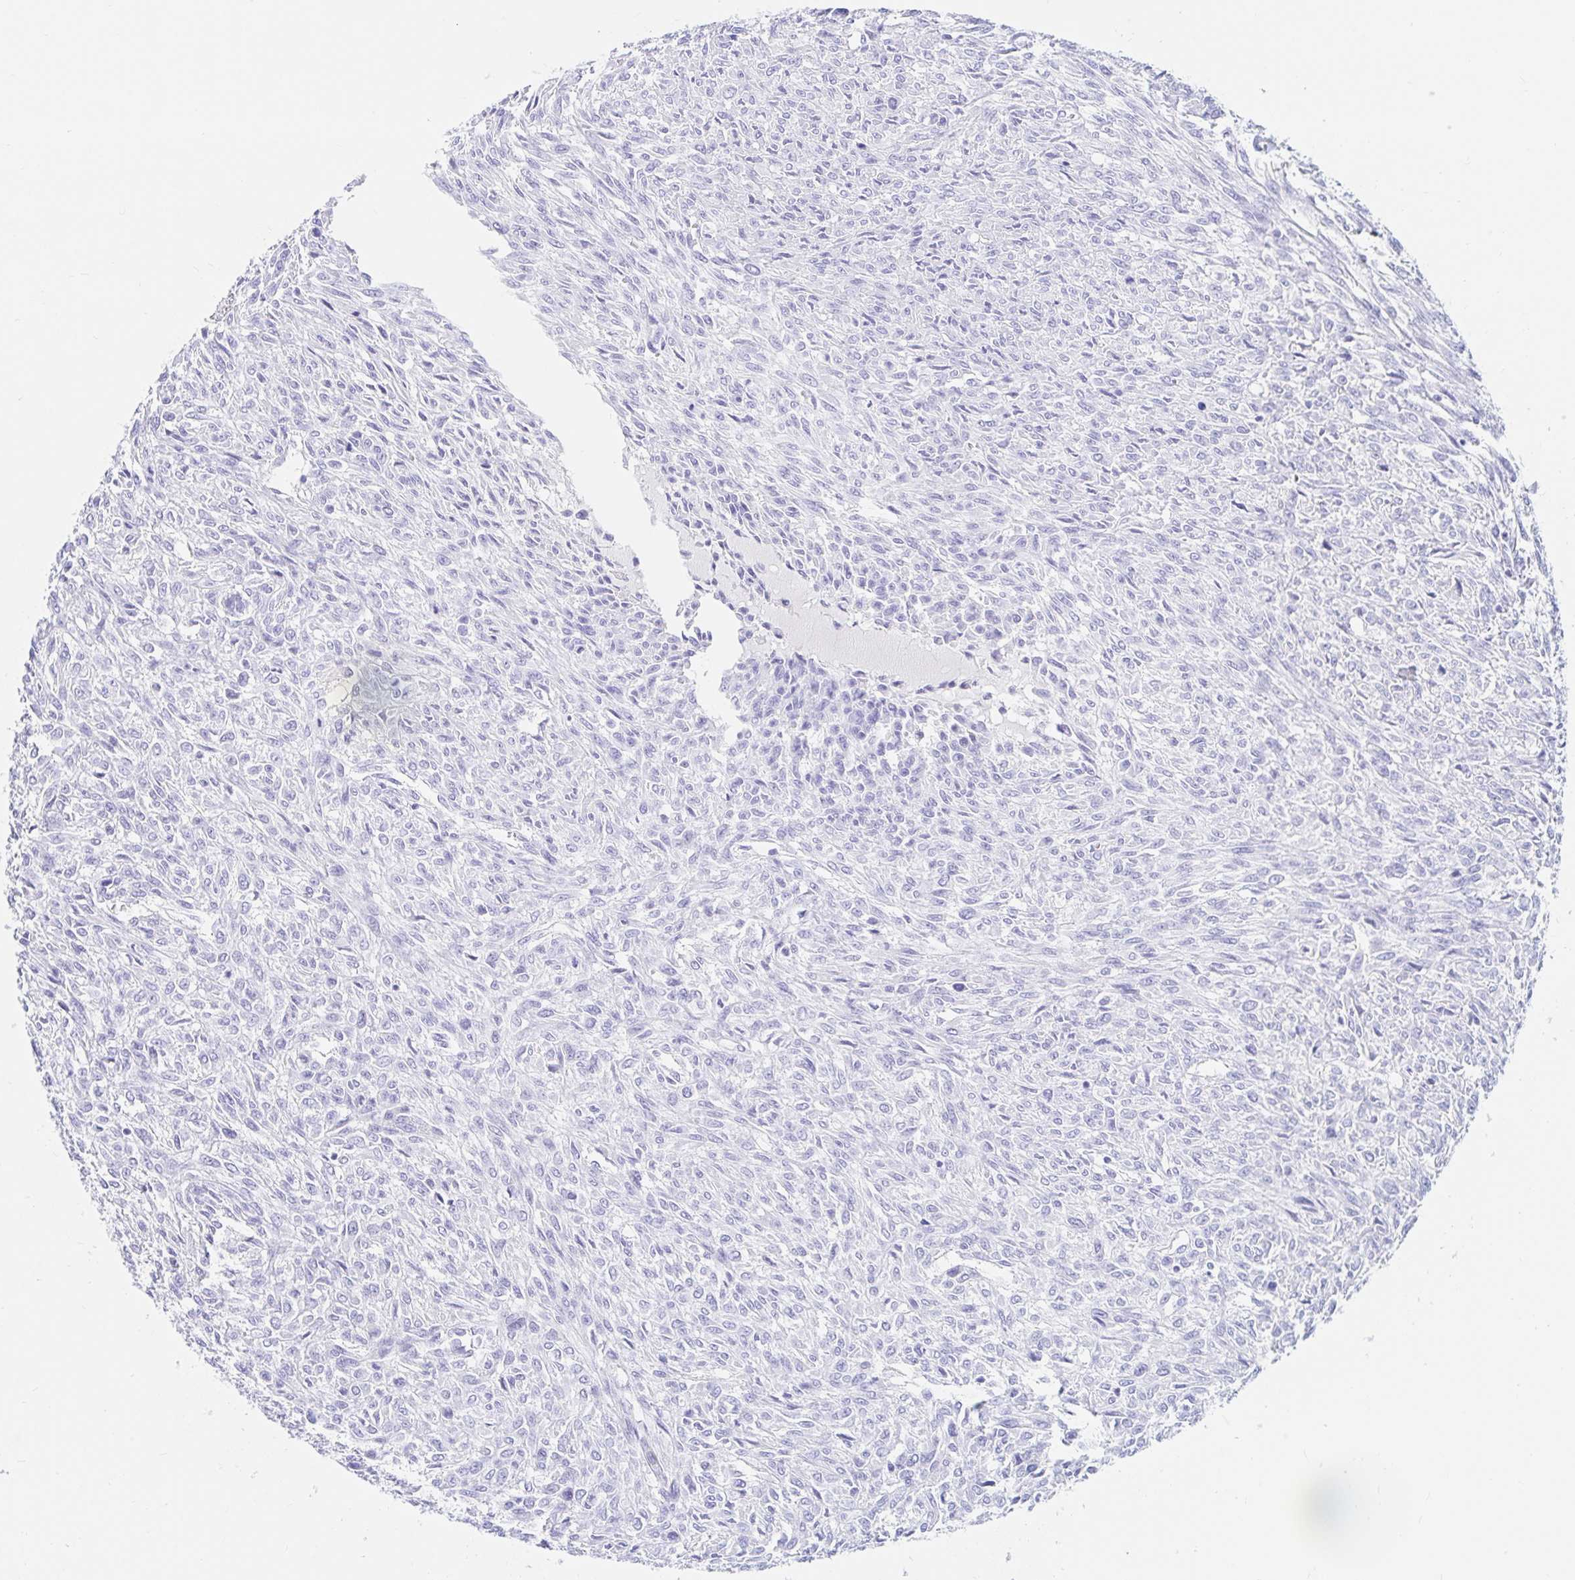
{"staining": {"intensity": "negative", "quantity": "none", "location": "none"}, "tissue": "renal cancer", "cell_type": "Tumor cells", "image_type": "cancer", "snomed": [{"axis": "morphology", "description": "Adenocarcinoma, NOS"}, {"axis": "topography", "description": "Kidney"}], "caption": "This histopathology image is of renal cancer (adenocarcinoma) stained with immunohistochemistry (IHC) to label a protein in brown with the nuclei are counter-stained blue. There is no positivity in tumor cells.", "gene": "OR6T1", "patient": {"sex": "male", "age": 58}}